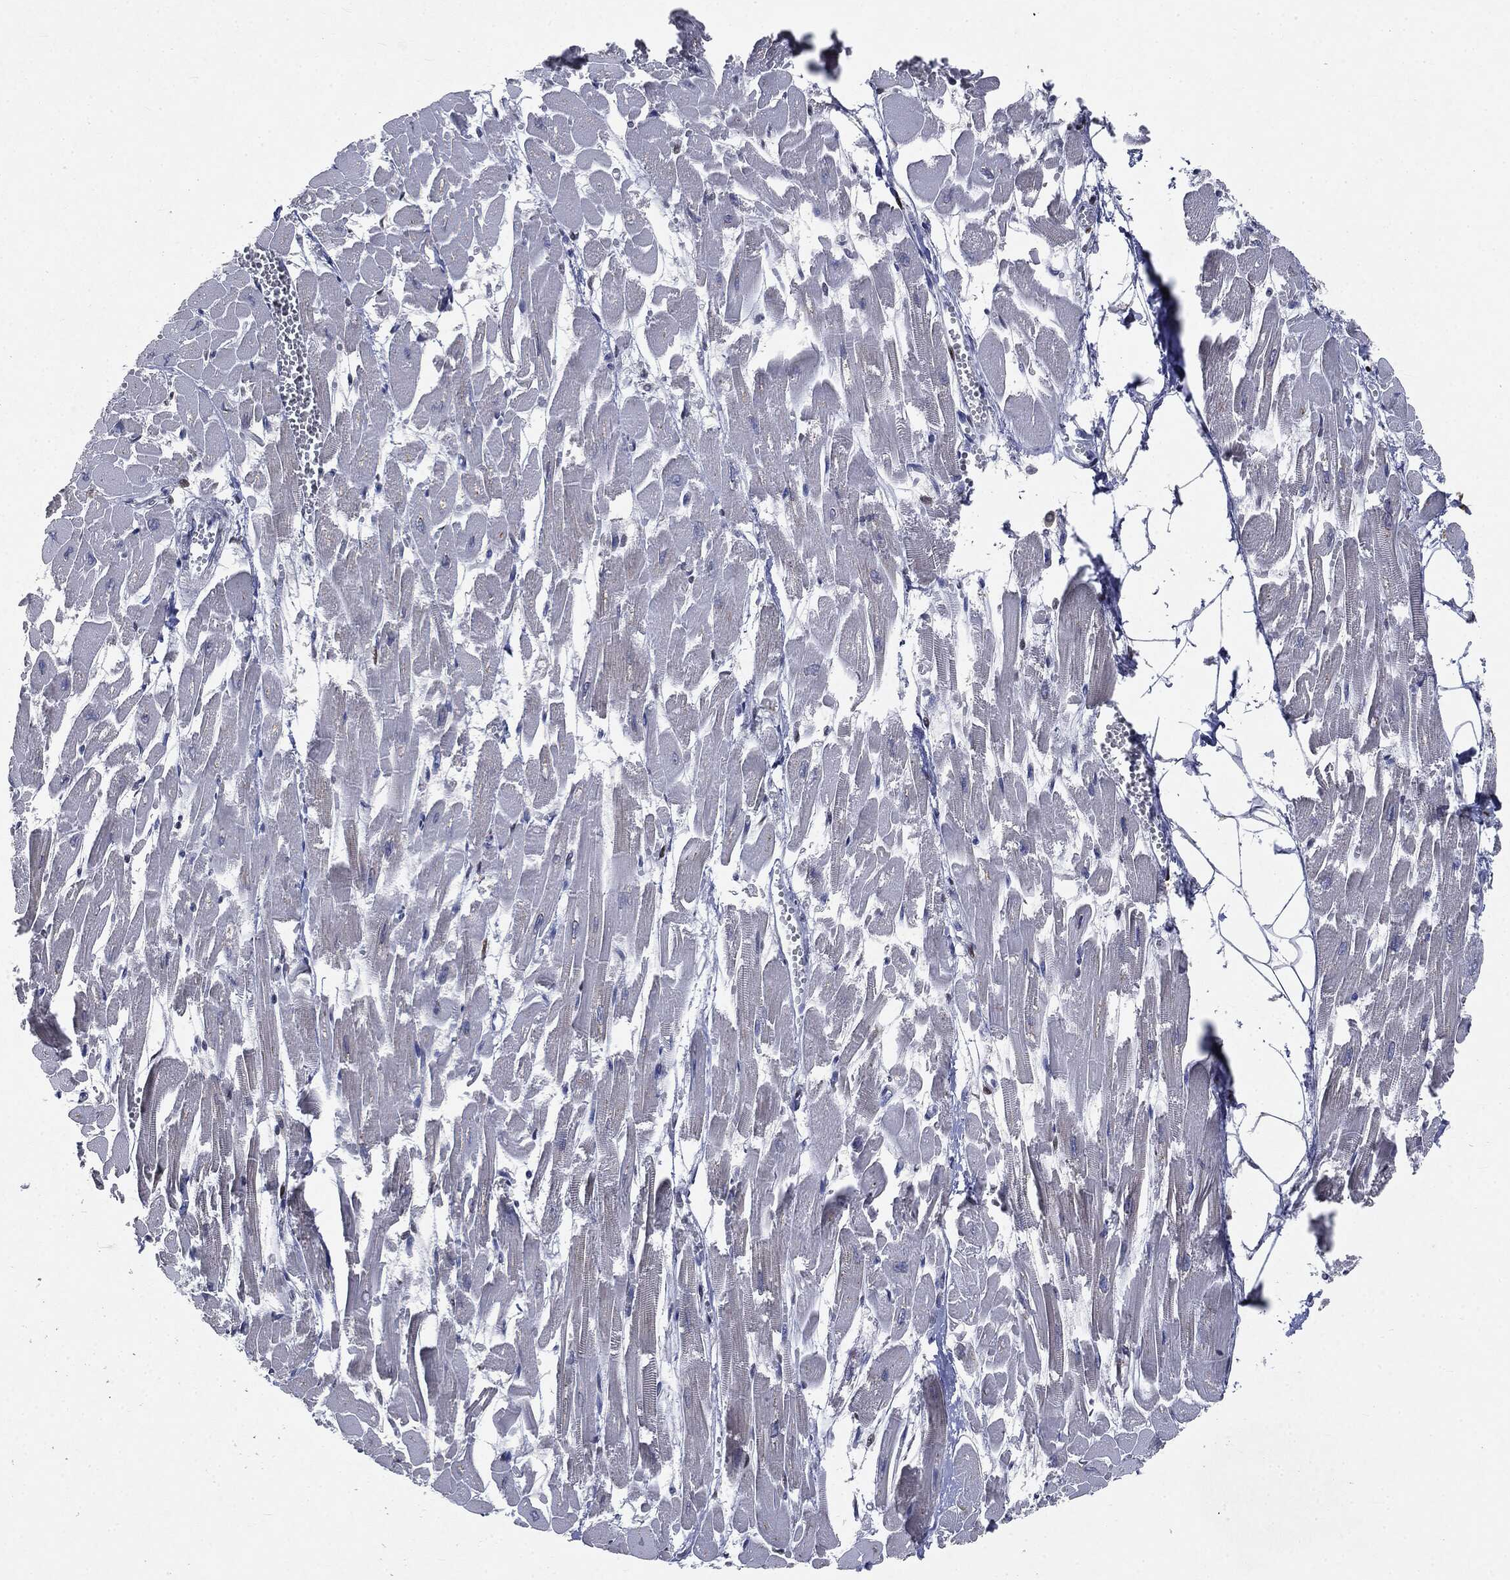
{"staining": {"intensity": "negative", "quantity": "none", "location": "none"}, "tissue": "heart muscle", "cell_type": "Cardiomyocytes", "image_type": "normal", "snomed": [{"axis": "morphology", "description": "Normal tissue, NOS"}, {"axis": "topography", "description": "Heart"}], "caption": "Immunohistochemical staining of benign human heart muscle shows no significant staining in cardiomyocytes. Nuclei are stained in blue.", "gene": "CASD1", "patient": {"sex": "female", "age": 52}}